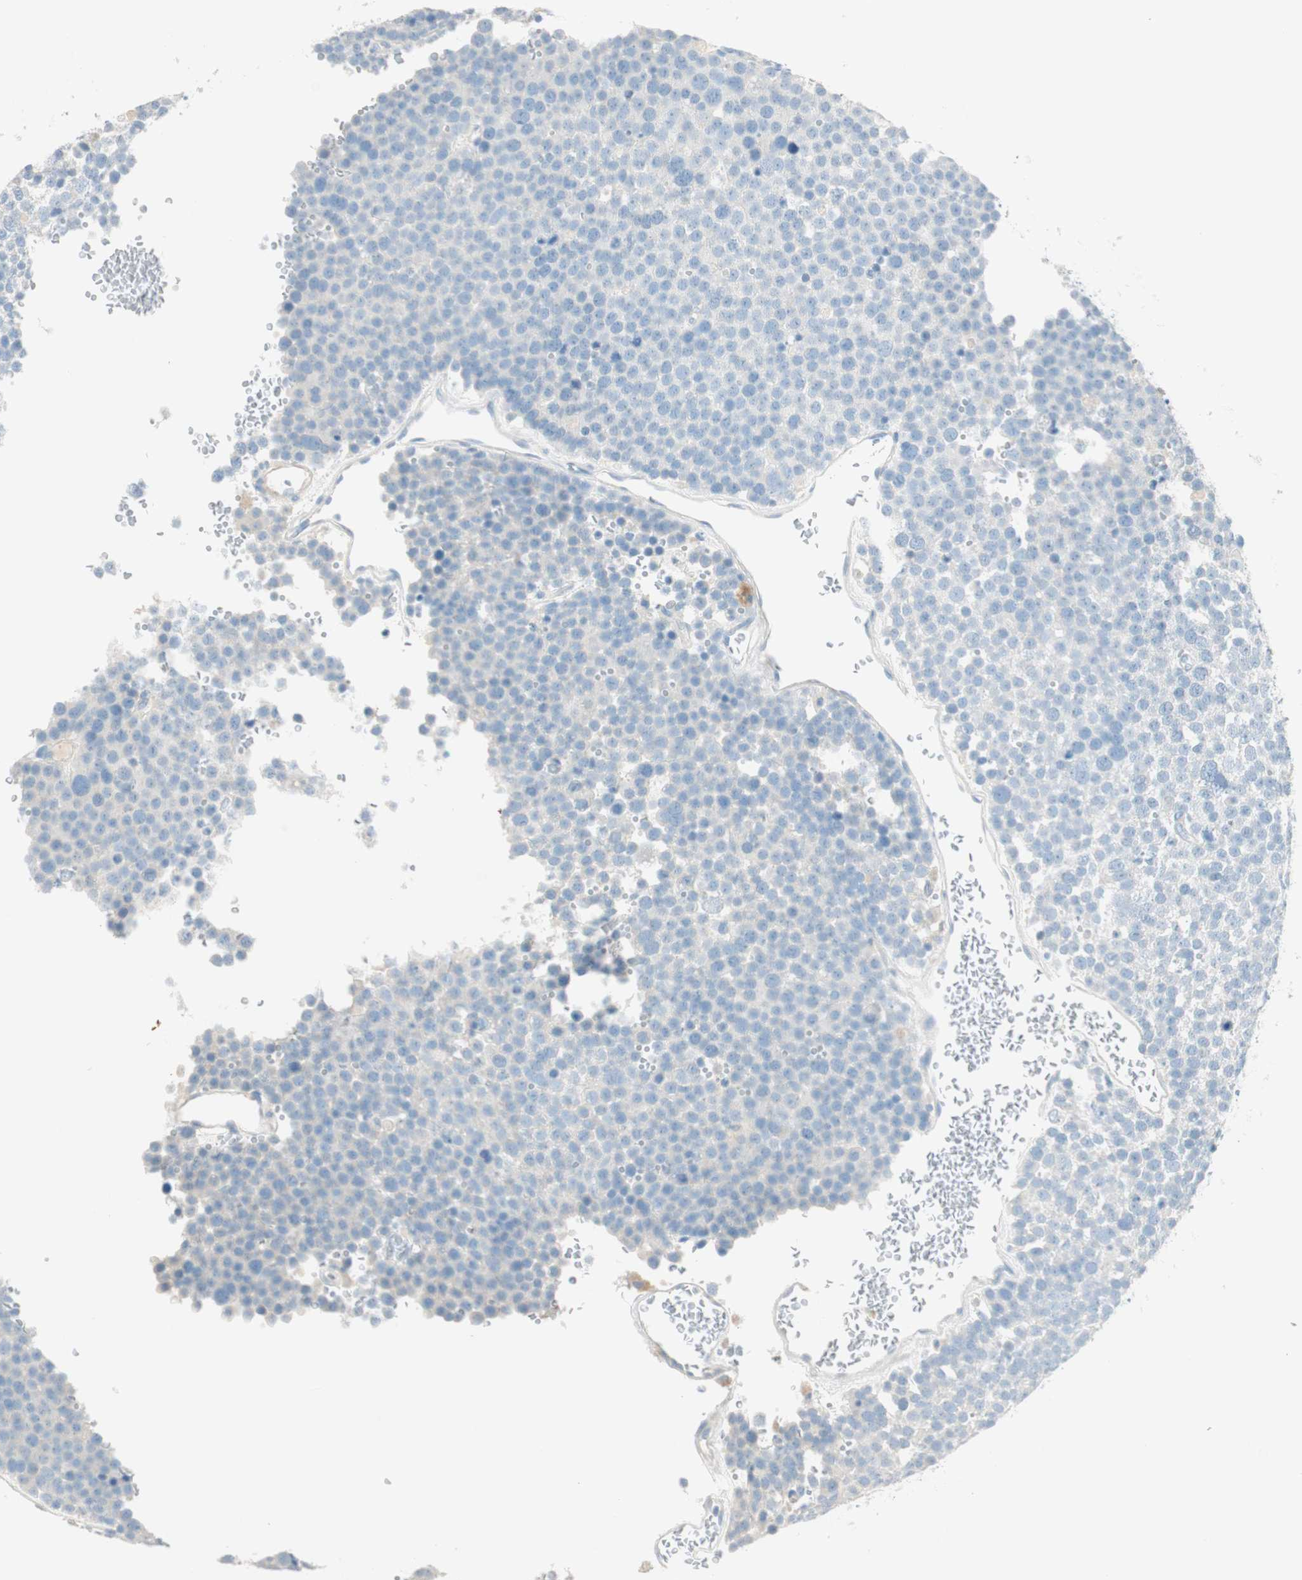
{"staining": {"intensity": "negative", "quantity": "none", "location": "none"}, "tissue": "testis cancer", "cell_type": "Tumor cells", "image_type": "cancer", "snomed": [{"axis": "morphology", "description": "Seminoma, NOS"}, {"axis": "topography", "description": "Testis"}], "caption": "Image shows no significant protein staining in tumor cells of testis cancer.", "gene": "HPGD", "patient": {"sex": "male", "age": 71}}